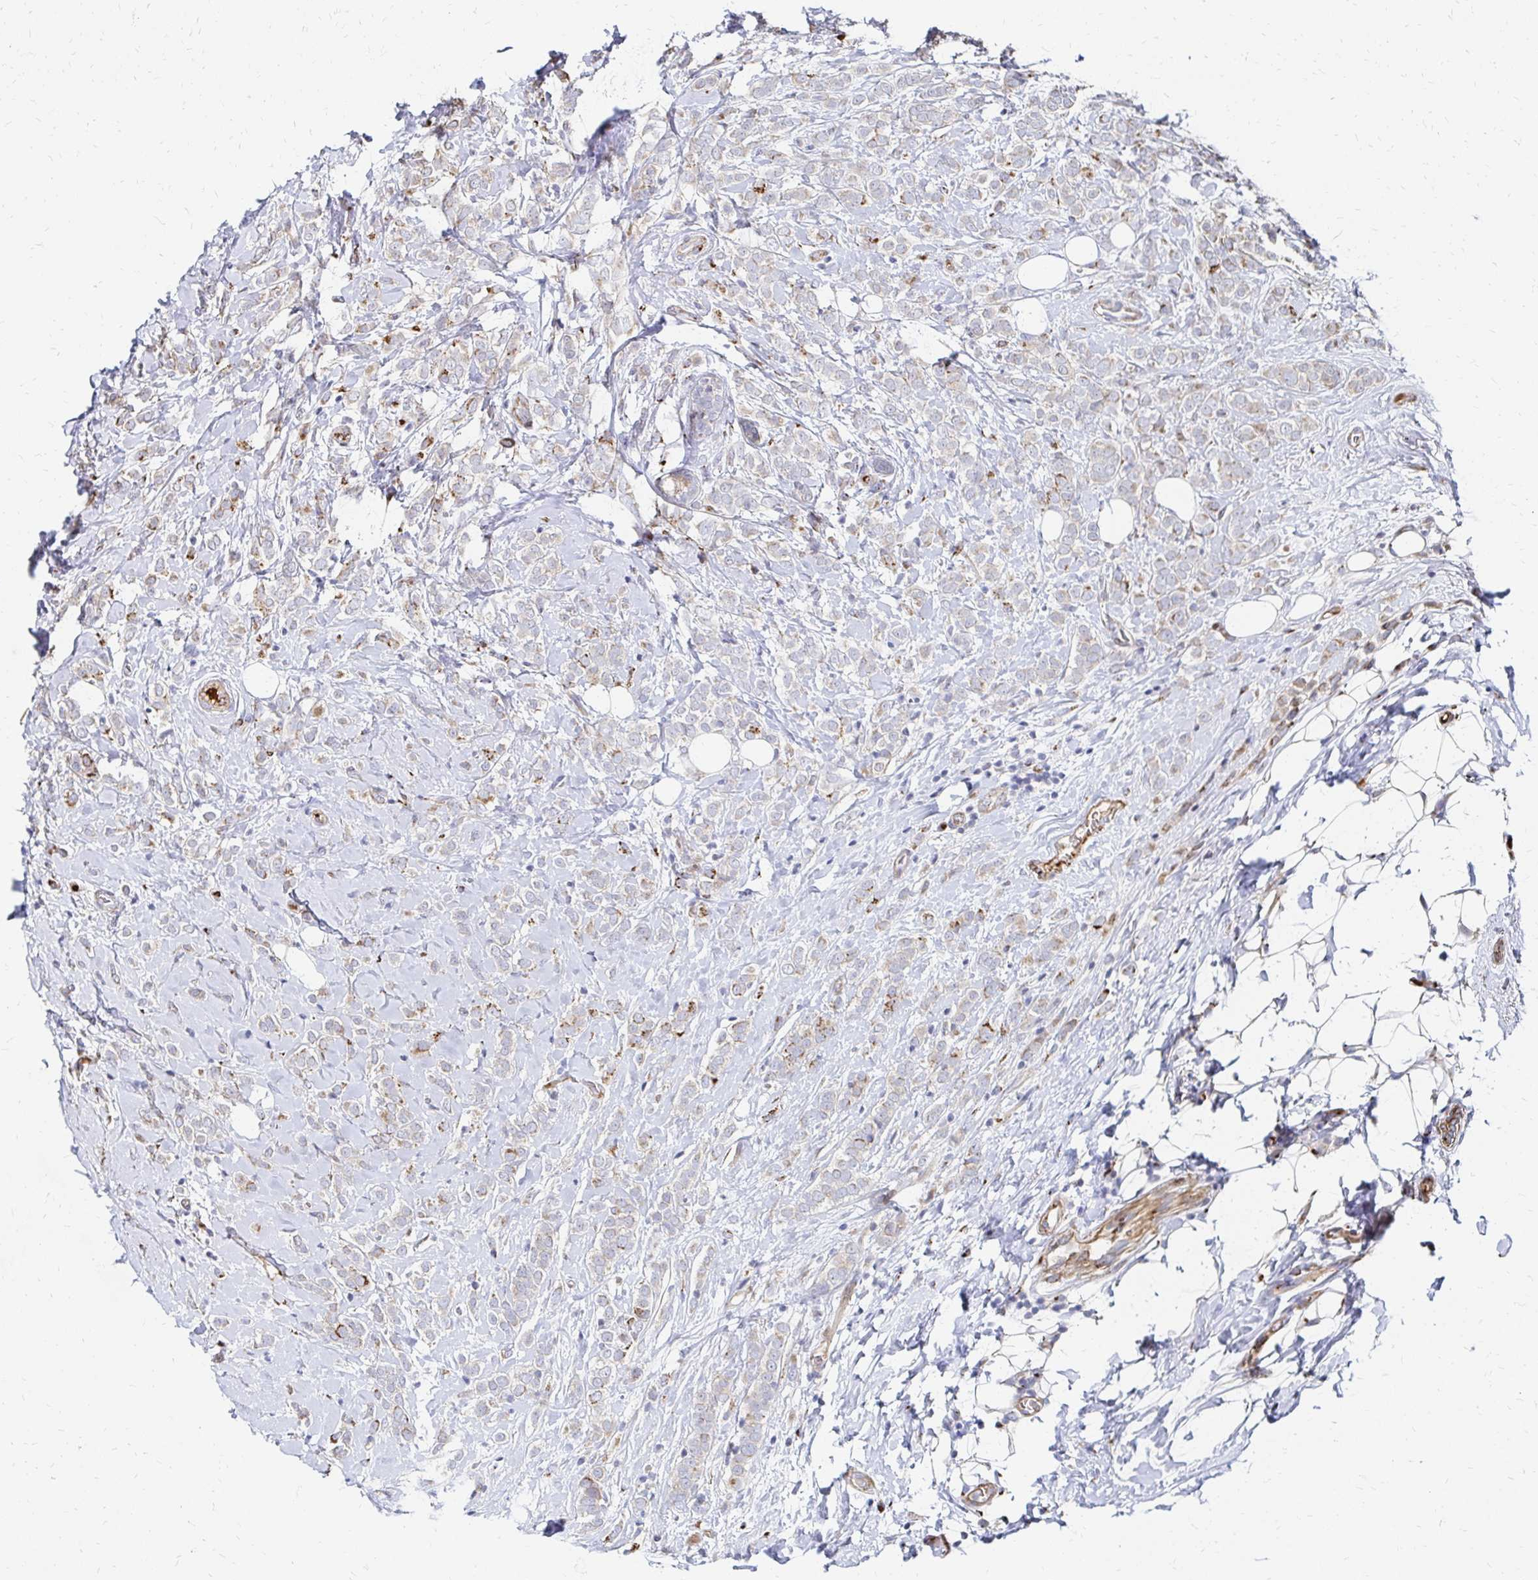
{"staining": {"intensity": "moderate", "quantity": "<25%", "location": "cytoplasmic/membranous"}, "tissue": "breast cancer", "cell_type": "Tumor cells", "image_type": "cancer", "snomed": [{"axis": "morphology", "description": "Lobular carcinoma"}, {"axis": "topography", "description": "Breast"}], "caption": "Brown immunohistochemical staining in human breast lobular carcinoma demonstrates moderate cytoplasmic/membranous staining in approximately <25% of tumor cells.", "gene": "MAN1A1", "patient": {"sex": "female", "age": 49}}